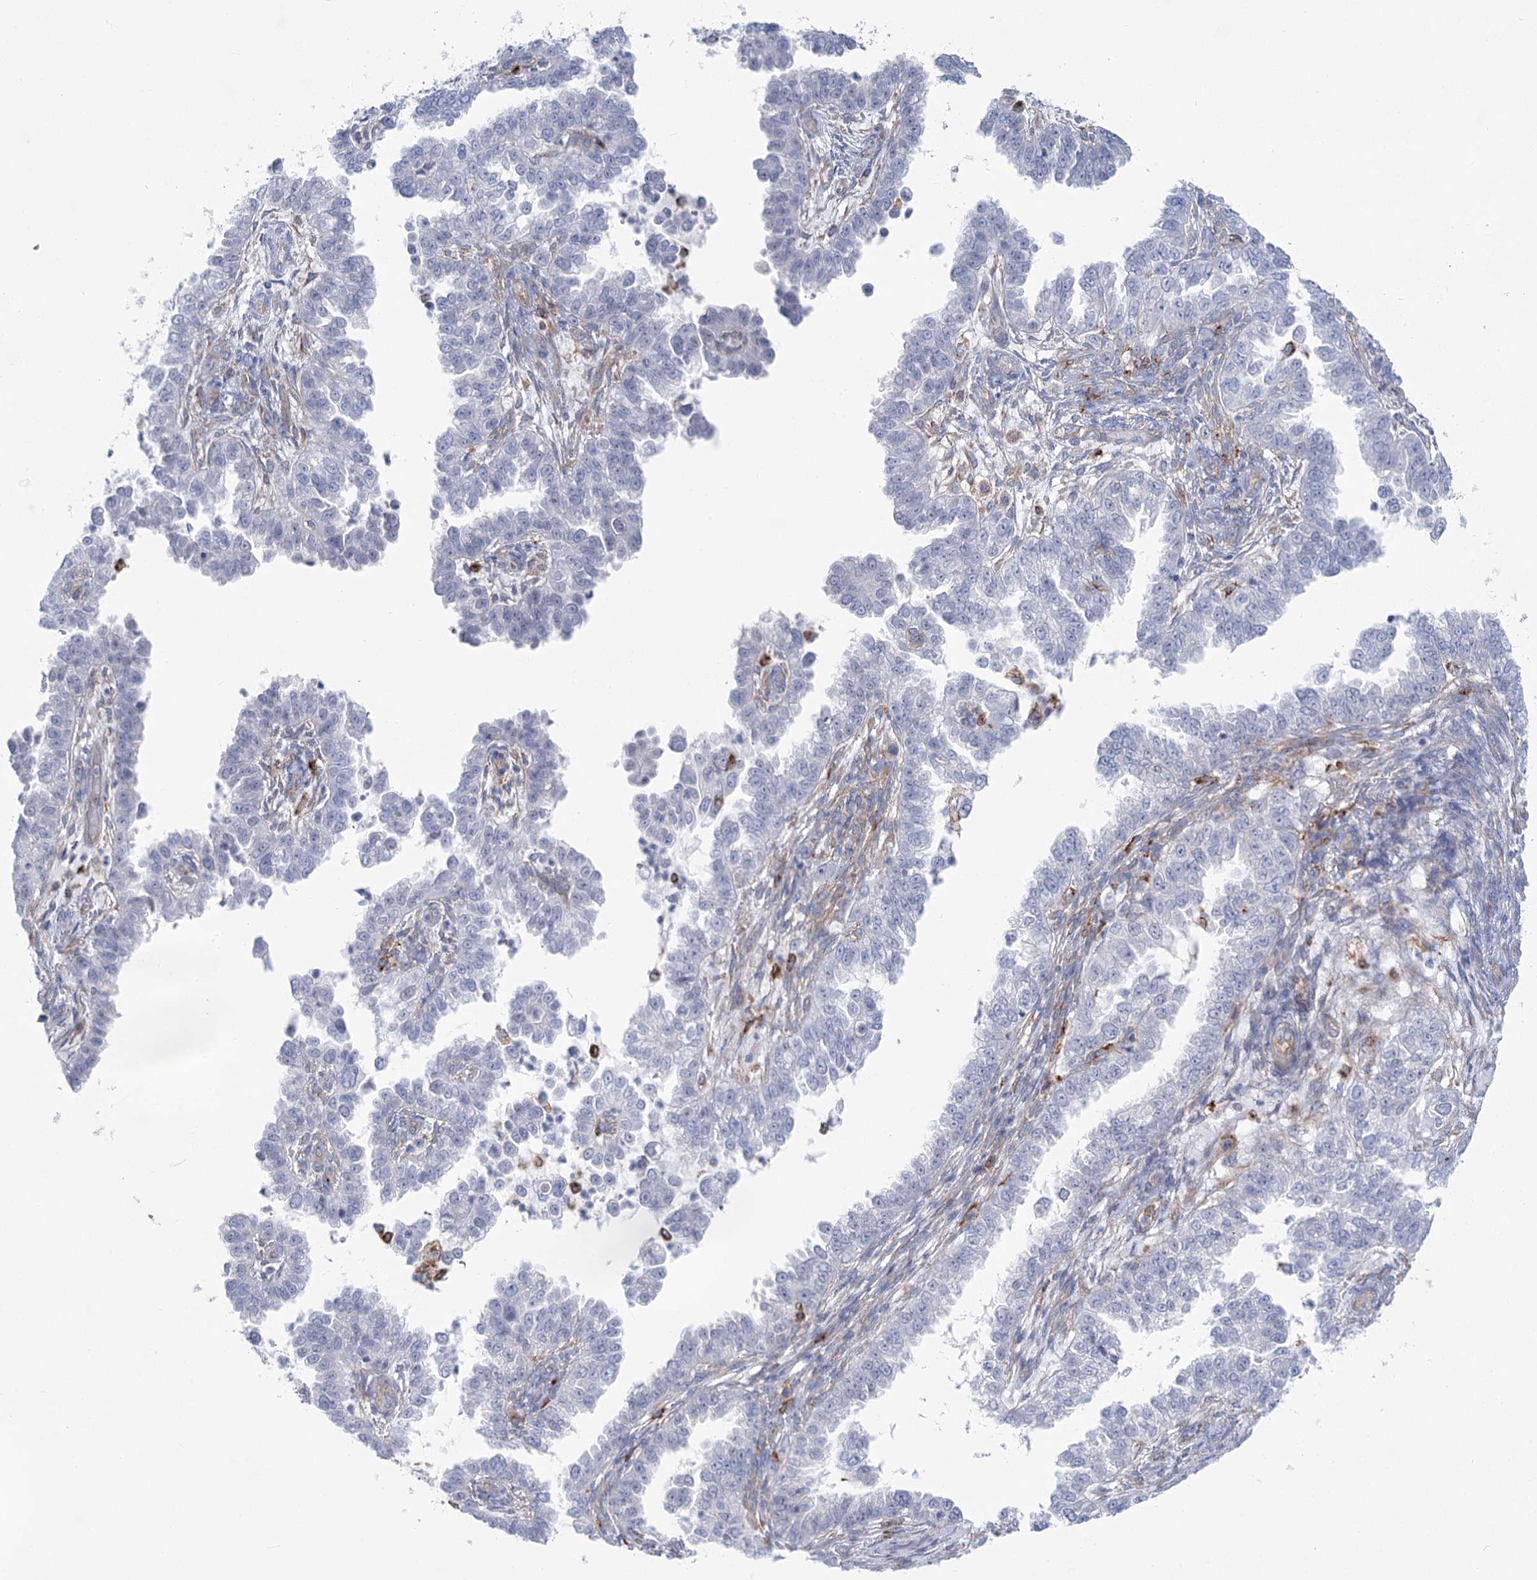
{"staining": {"intensity": "negative", "quantity": "none", "location": "none"}, "tissue": "endometrial cancer", "cell_type": "Tumor cells", "image_type": "cancer", "snomed": [{"axis": "morphology", "description": "Adenocarcinoma, NOS"}, {"axis": "topography", "description": "Endometrium"}], "caption": "Tumor cells show no significant expression in endometrial adenocarcinoma.", "gene": "CCDC88A", "patient": {"sex": "female", "age": 85}}